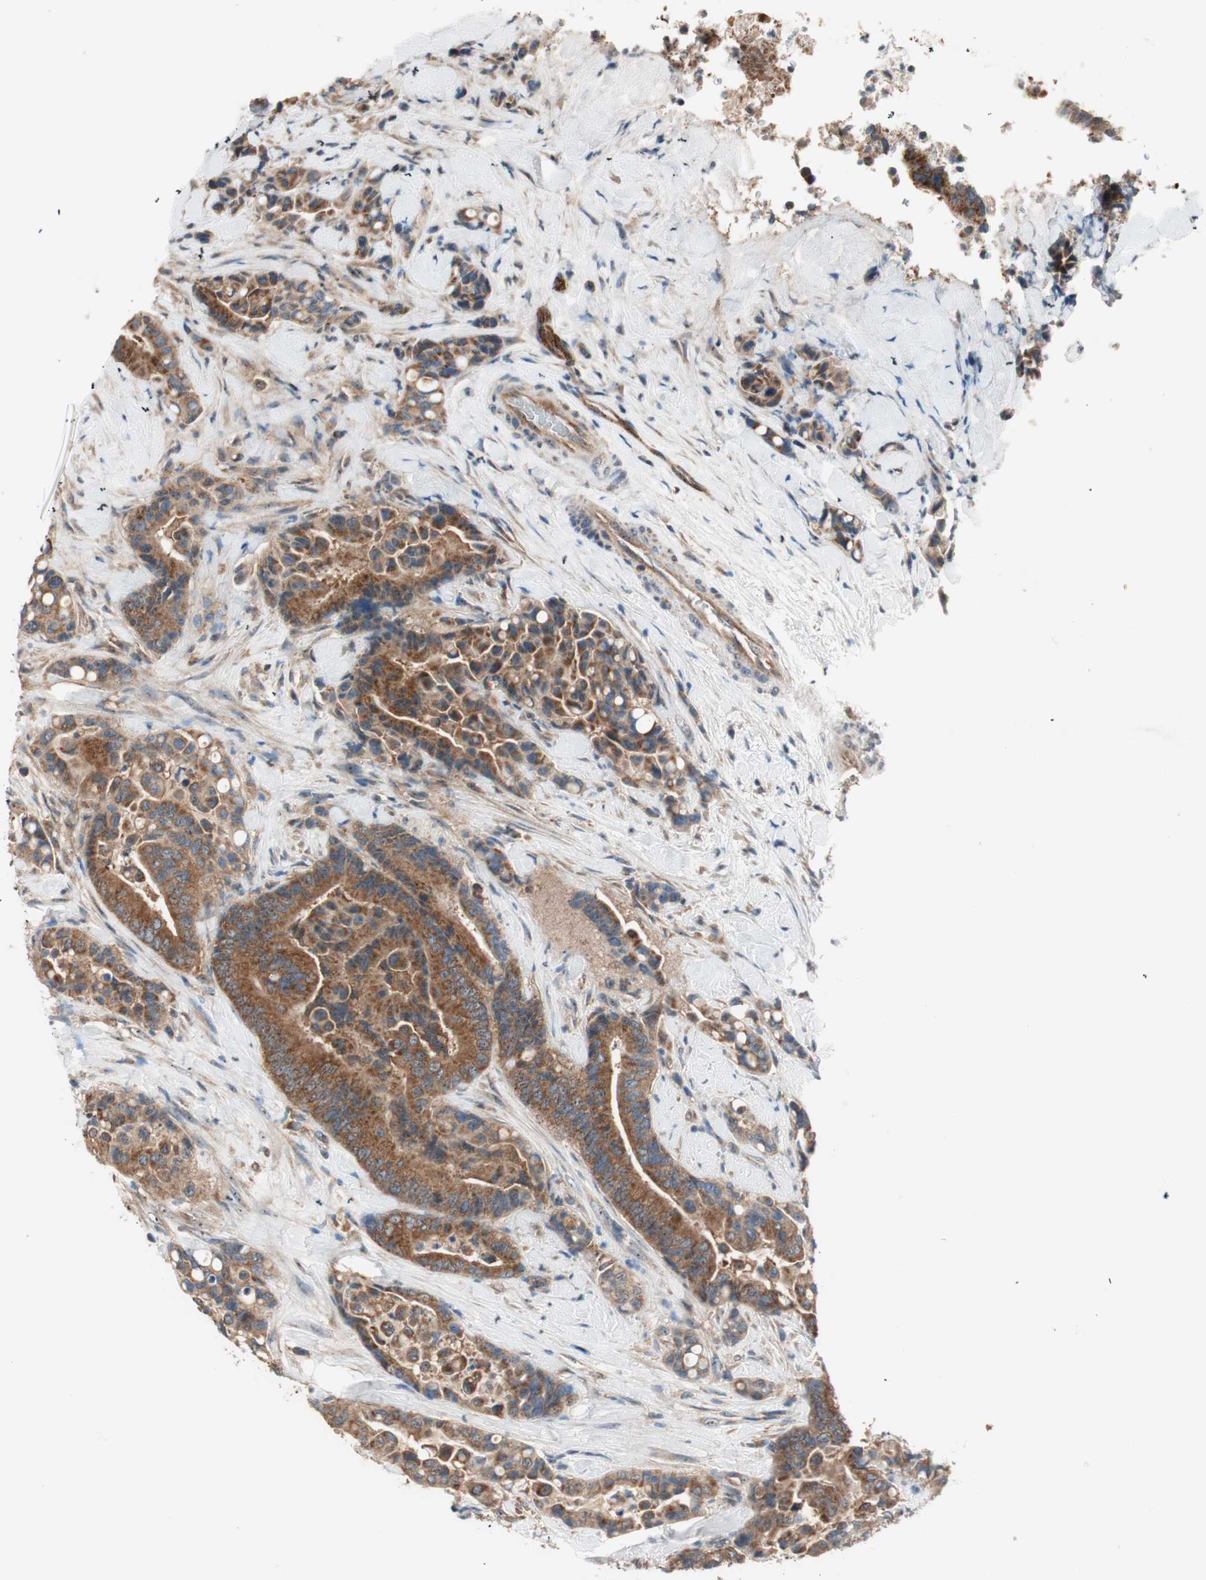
{"staining": {"intensity": "strong", "quantity": ">75%", "location": "cytoplasmic/membranous,nuclear"}, "tissue": "colorectal cancer", "cell_type": "Tumor cells", "image_type": "cancer", "snomed": [{"axis": "morphology", "description": "Normal tissue, NOS"}, {"axis": "morphology", "description": "Adenocarcinoma, NOS"}, {"axis": "topography", "description": "Colon"}], "caption": "Human colorectal adenocarcinoma stained with a brown dye displays strong cytoplasmic/membranous and nuclear positive positivity in approximately >75% of tumor cells.", "gene": "CC2D1A", "patient": {"sex": "male", "age": 82}}